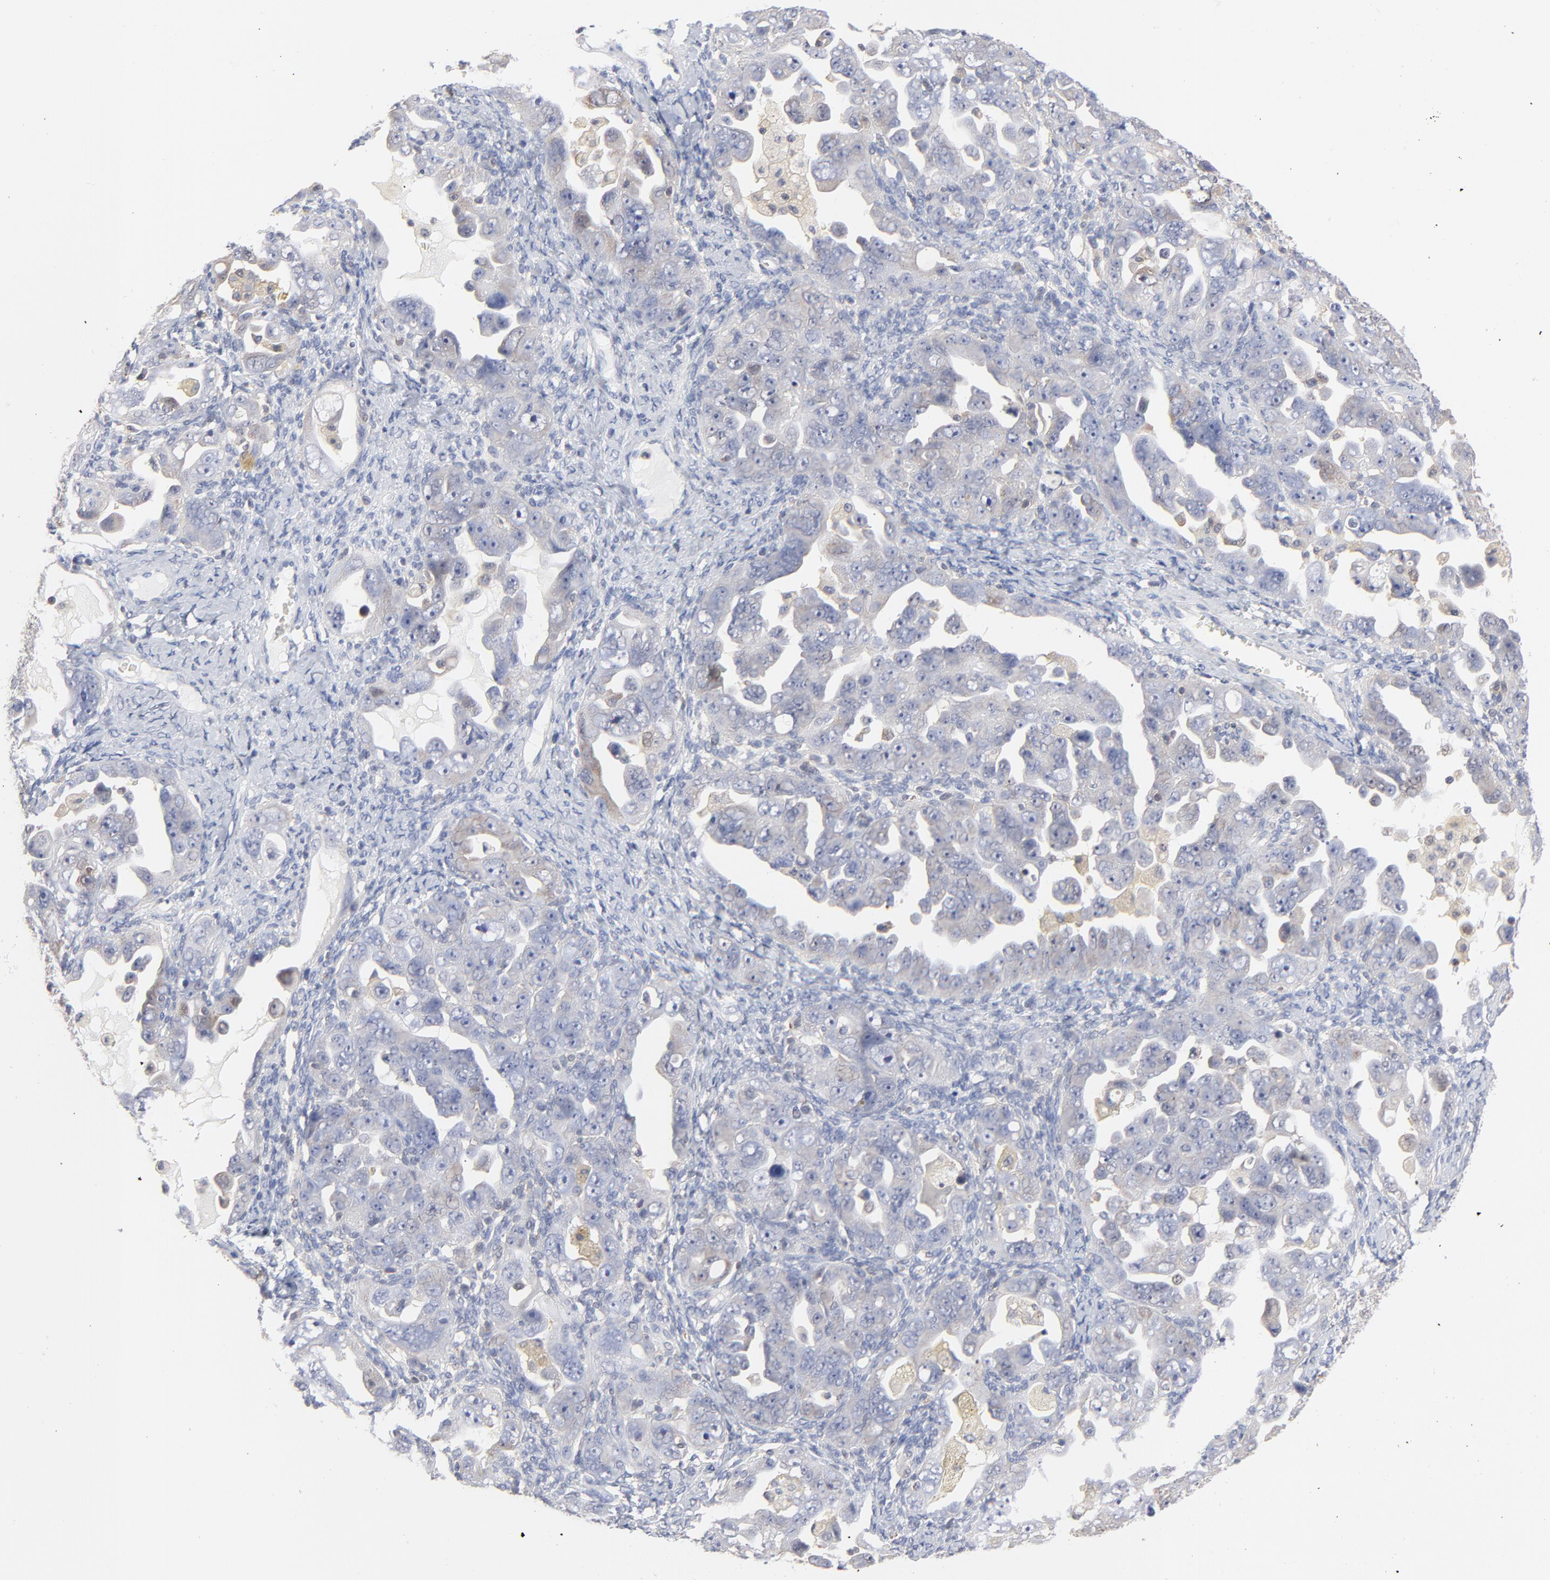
{"staining": {"intensity": "weak", "quantity": "25%-75%", "location": "cytoplasmic/membranous"}, "tissue": "ovarian cancer", "cell_type": "Tumor cells", "image_type": "cancer", "snomed": [{"axis": "morphology", "description": "Cystadenocarcinoma, serous, NOS"}, {"axis": "topography", "description": "Ovary"}], "caption": "Immunohistochemical staining of human serous cystadenocarcinoma (ovarian) reveals weak cytoplasmic/membranous protein positivity in about 25%-75% of tumor cells.", "gene": "CAB39L", "patient": {"sex": "female", "age": 66}}